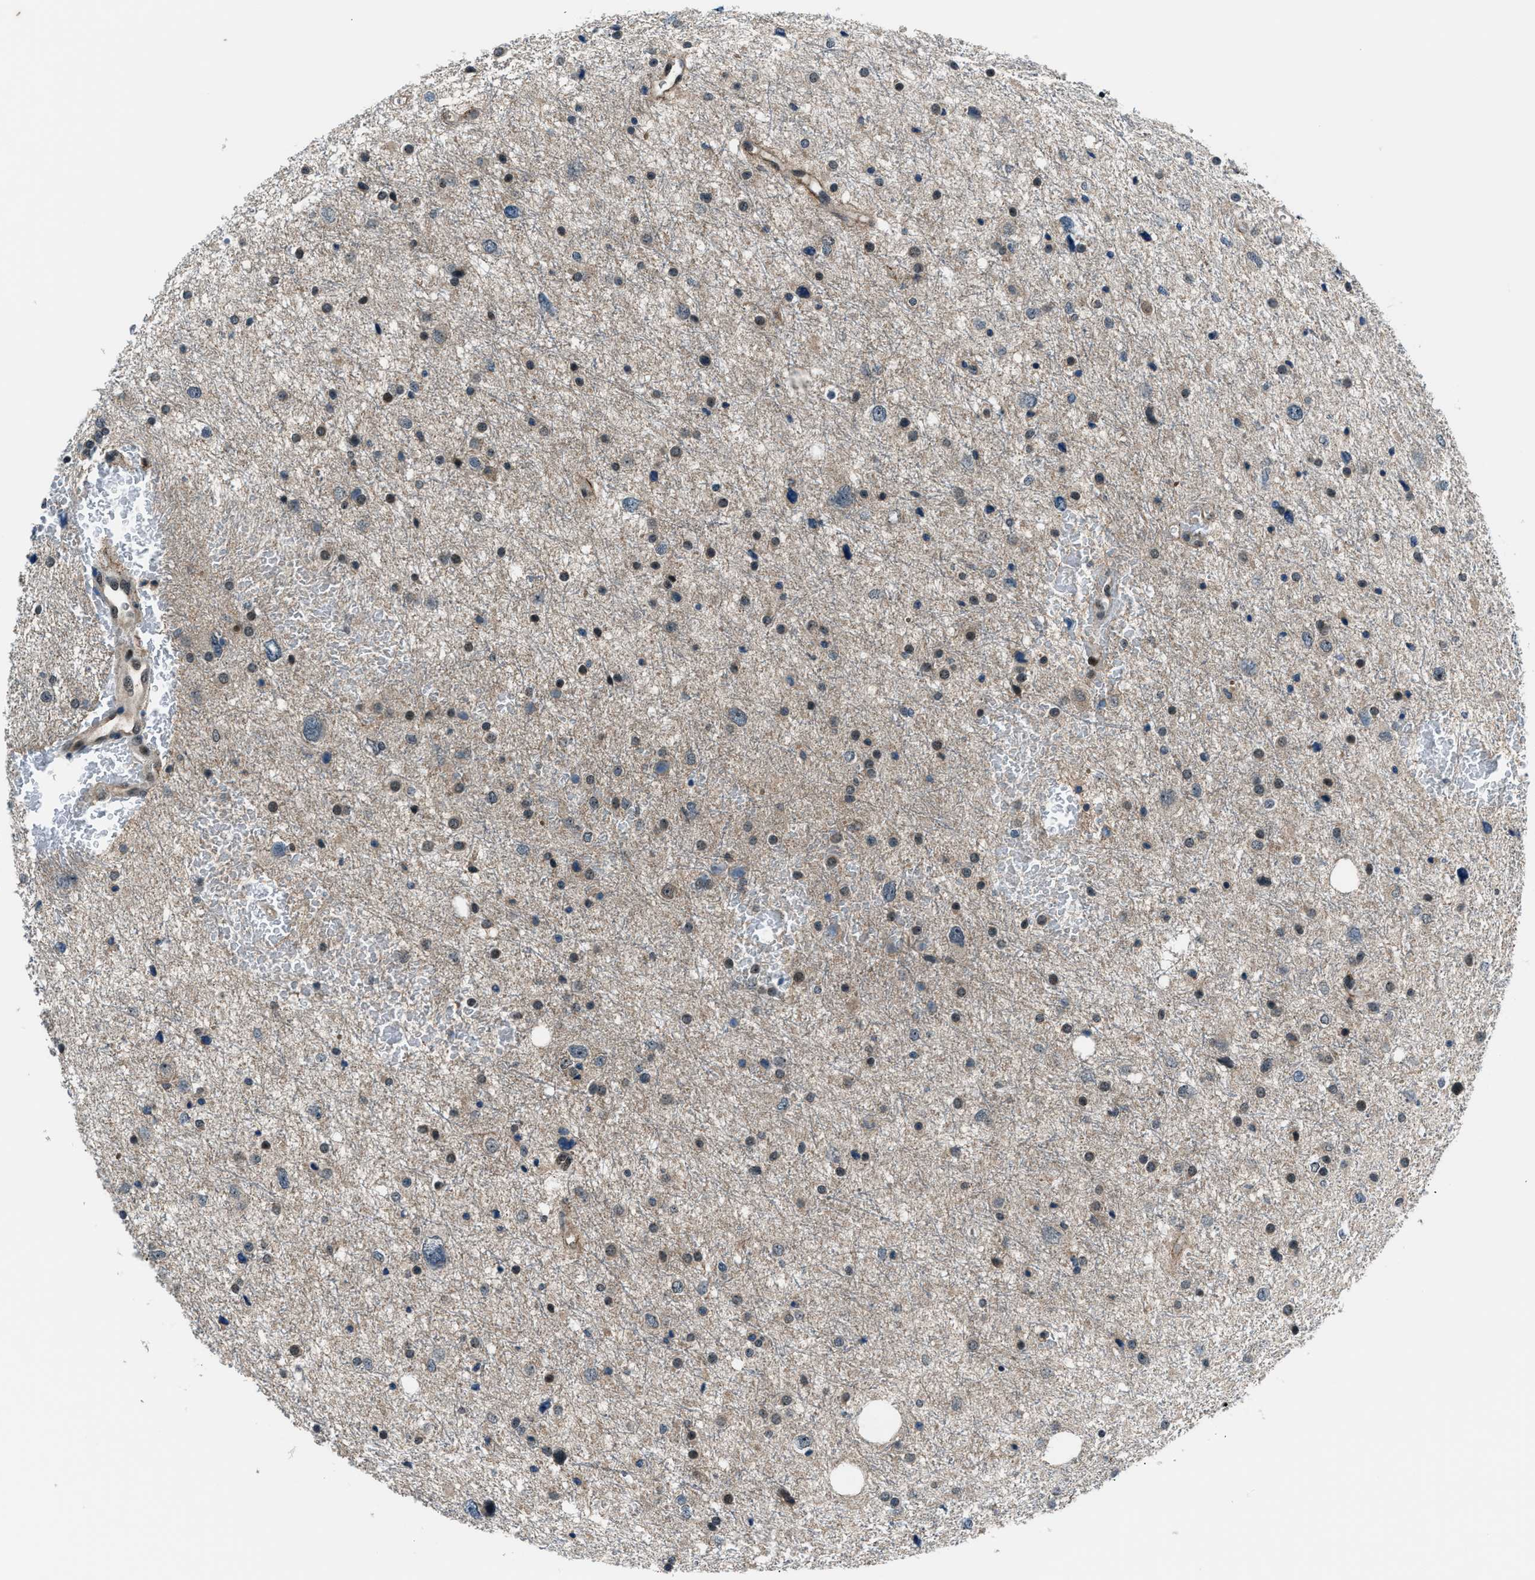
{"staining": {"intensity": "weak", "quantity": "<25%", "location": "cytoplasmic/membranous,nuclear"}, "tissue": "glioma", "cell_type": "Tumor cells", "image_type": "cancer", "snomed": [{"axis": "morphology", "description": "Glioma, malignant, Low grade"}, {"axis": "topography", "description": "Brain"}], "caption": "An IHC image of malignant low-grade glioma is shown. There is no staining in tumor cells of malignant low-grade glioma.", "gene": "ACTL9", "patient": {"sex": "female", "age": 37}}